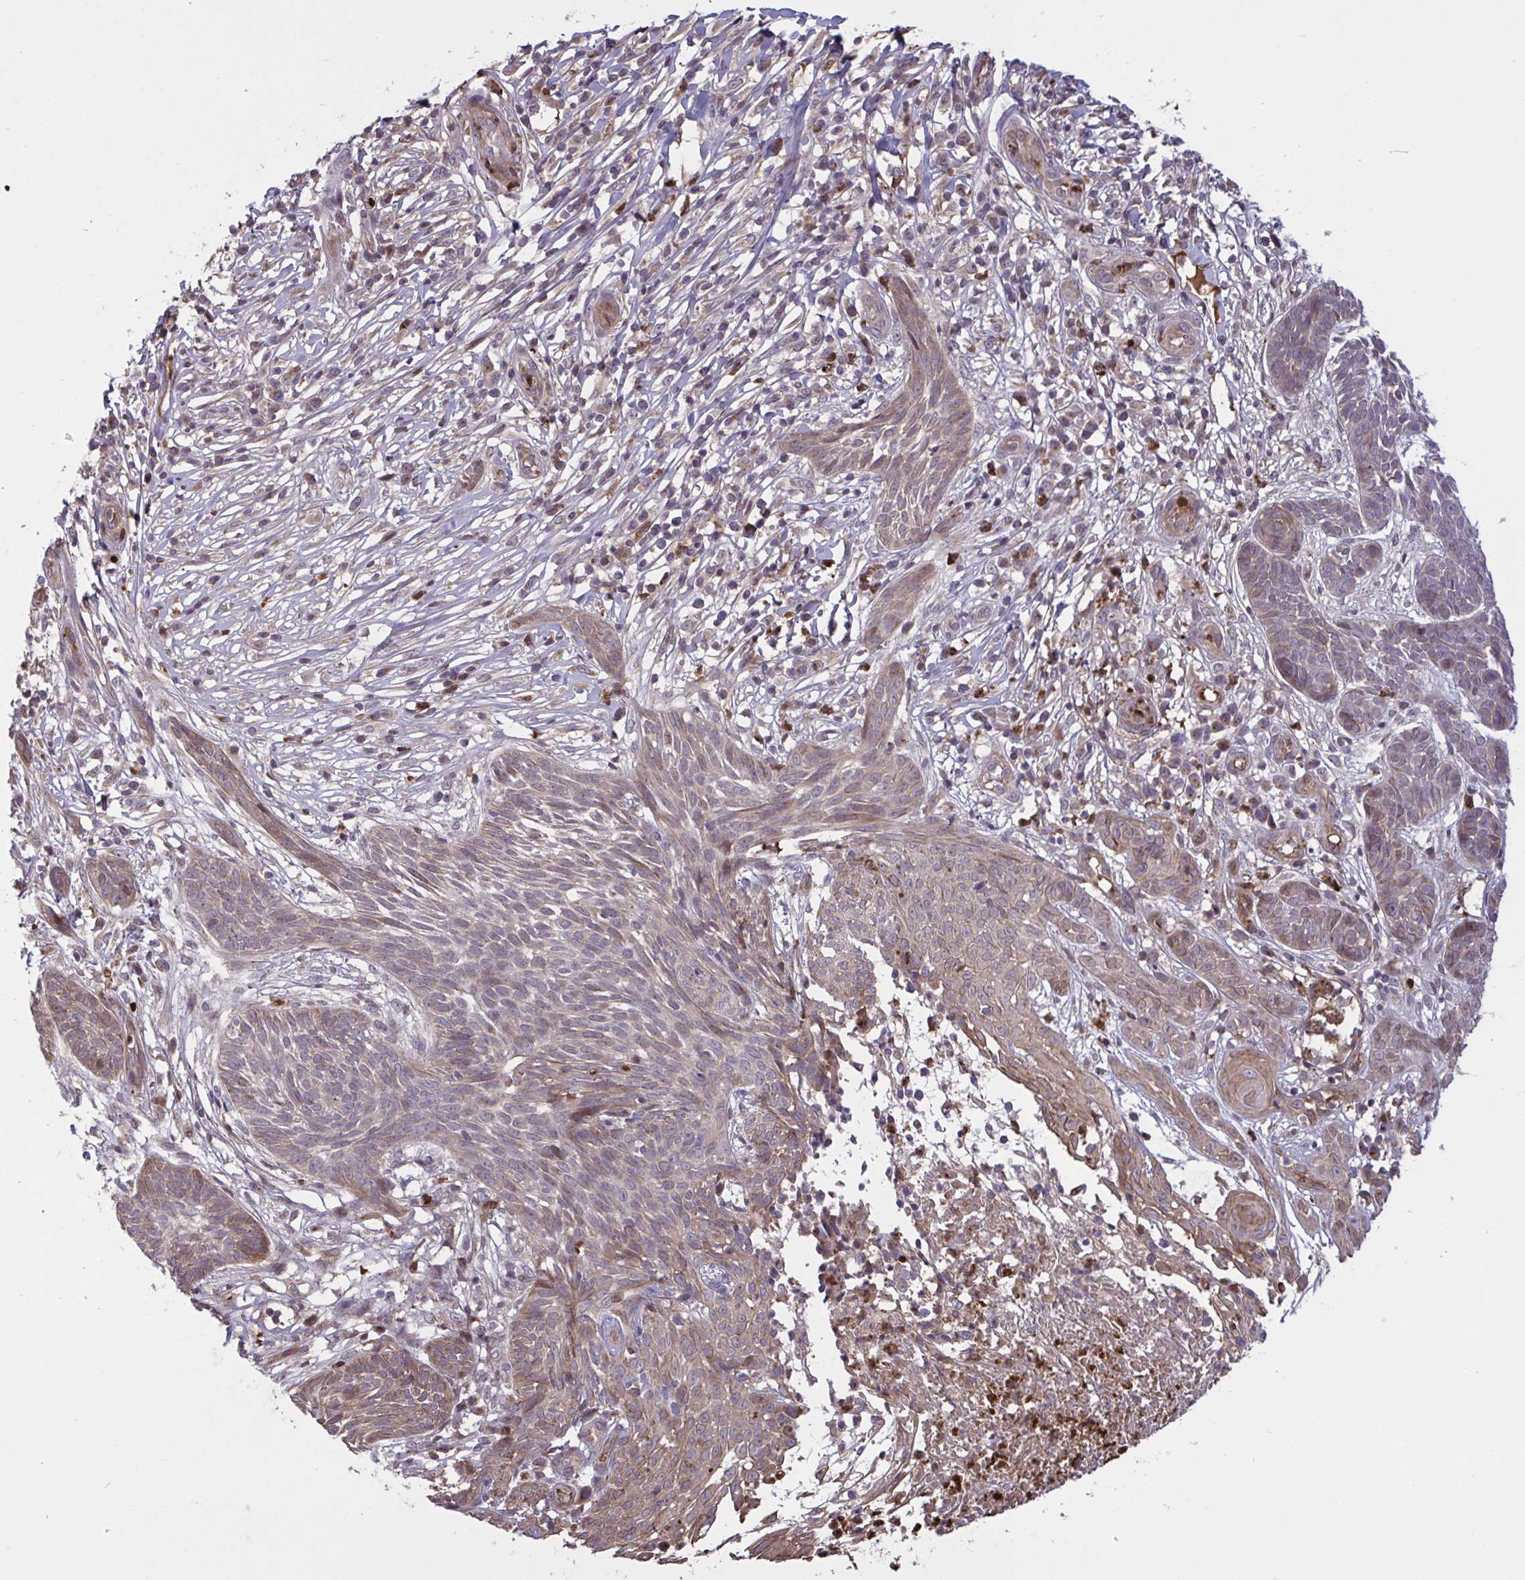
{"staining": {"intensity": "weak", "quantity": "25%-75%", "location": "cytoplasmic/membranous"}, "tissue": "skin cancer", "cell_type": "Tumor cells", "image_type": "cancer", "snomed": [{"axis": "morphology", "description": "Basal cell carcinoma"}, {"axis": "topography", "description": "Skin"}, {"axis": "topography", "description": "Skin, foot"}], "caption": "Immunohistochemistry (IHC) (DAB) staining of human basal cell carcinoma (skin) exhibits weak cytoplasmic/membranous protein positivity in approximately 25%-75% of tumor cells.", "gene": "IL1R1", "patient": {"sex": "female", "age": 86}}